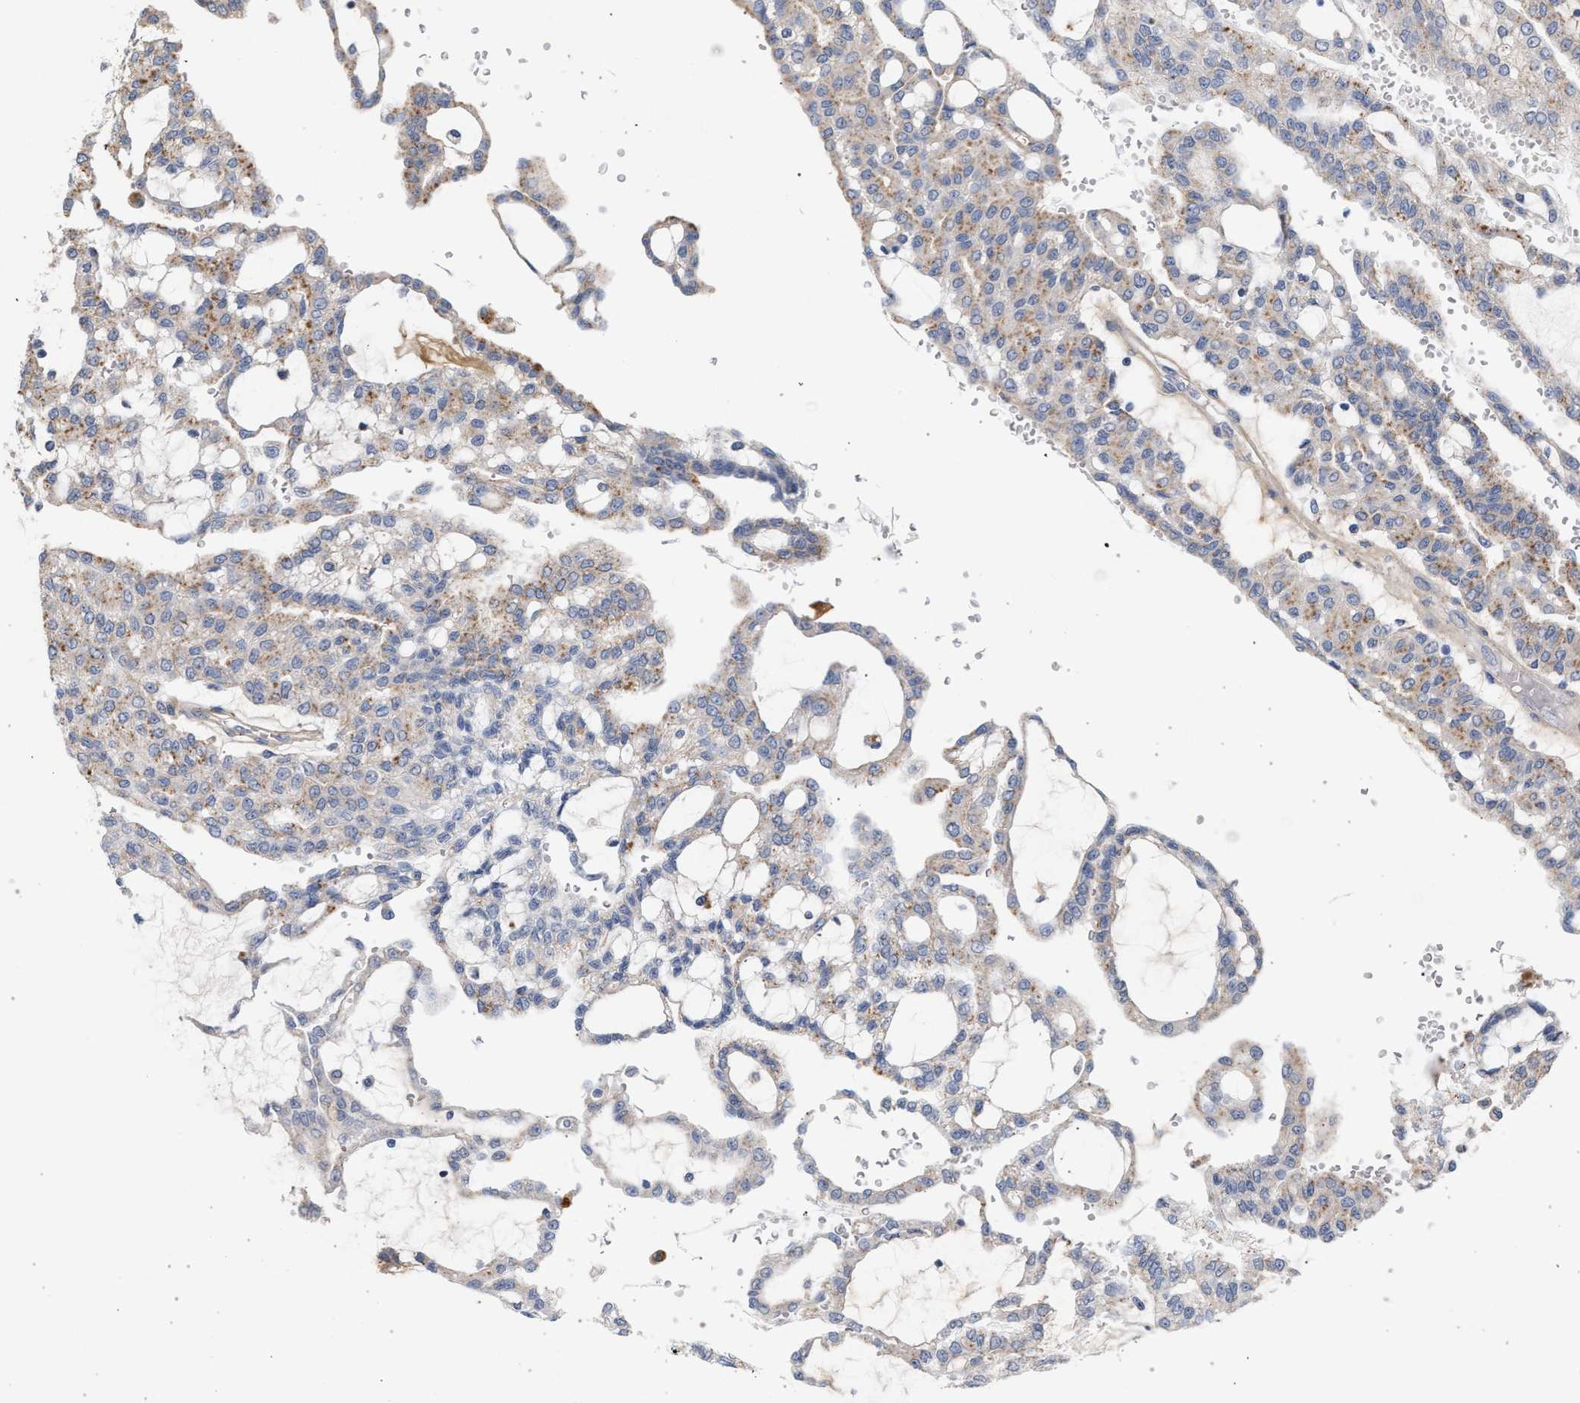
{"staining": {"intensity": "moderate", "quantity": "<25%", "location": "cytoplasmic/membranous"}, "tissue": "renal cancer", "cell_type": "Tumor cells", "image_type": "cancer", "snomed": [{"axis": "morphology", "description": "Adenocarcinoma, NOS"}, {"axis": "topography", "description": "Kidney"}], "caption": "The image displays immunohistochemical staining of renal cancer. There is moderate cytoplasmic/membranous expression is identified in approximately <25% of tumor cells.", "gene": "MAMDC2", "patient": {"sex": "male", "age": 63}}